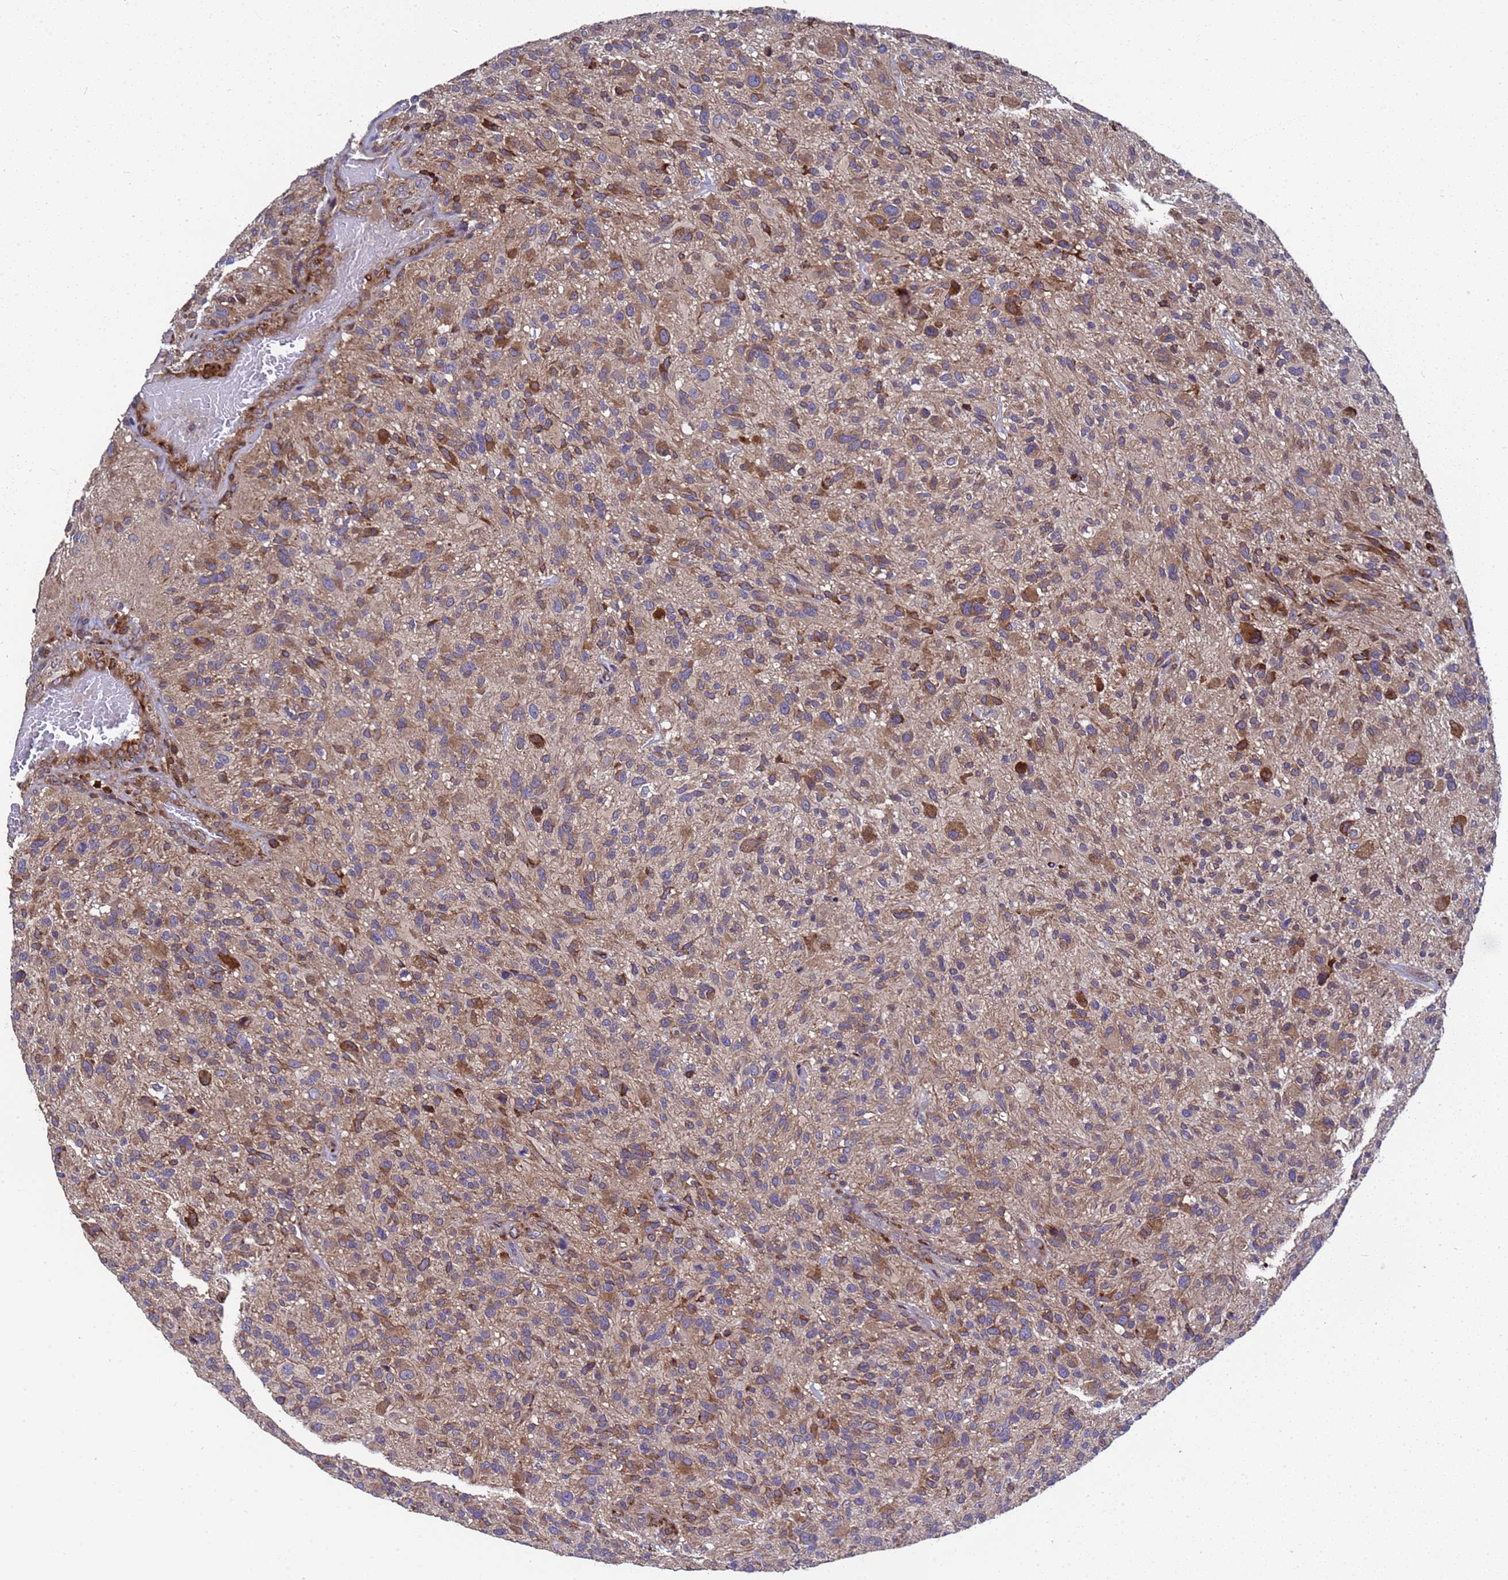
{"staining": {"intensity": "moderate", "quantity": "25%-75%", "location": "cytoplasmic/membranous"}, "tissue": "glioma", "cell_type": "Tumor cells", "image_type": "cancer", "snomed": [{"axis": "morphology", "description": "Glioma, malignant, High grade"}, {"axis": "topography", "description": "Brain"}], "caption": "Tumor cells exhibit moderate cytoplasmic/membranous expression in approximately 25%-75% of cells in malignant glioma (high-grade). (DAB IHC, brown staining for protein, blue staining for nuclei).", "gene": "MOCS1", "patient": {"sex": "male", "age": 47}}